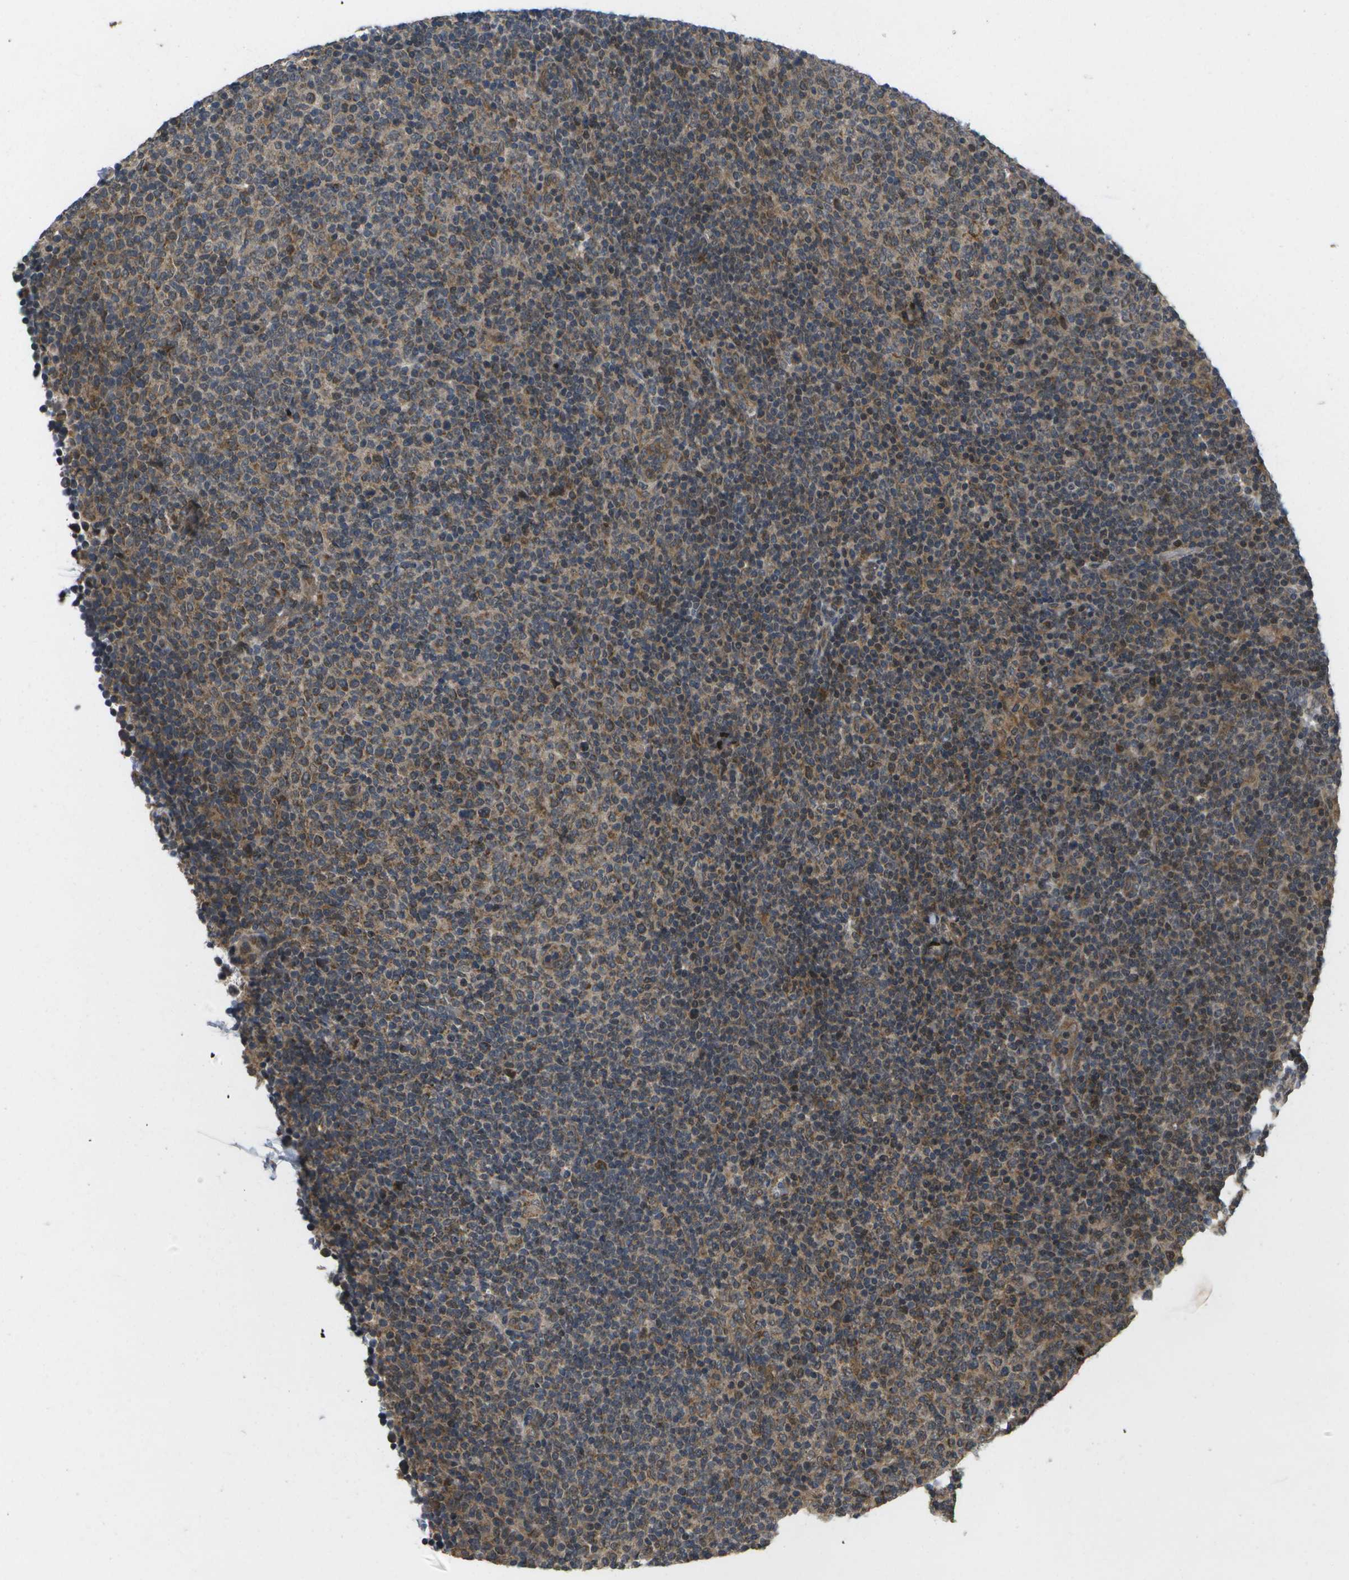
{"staining": {"intensity": "moderate", "quantity": "25%-75%", "location": "cytoplasmic/membranous"}, "tissue": "lymphoma", "cell_type": "Tumor cells", "image_type": "cancer", "snomed": [{"axis": "morphology", "description": "Malignant lymphoma, non-Hodgkin's type, Low grade"}, {"axis": "topography", "description": "Lymph node"}], "caption": "Moderate cytoplasmic/membranous staining for a protein is identified in approximately 25%-75% of tumor cells of lymphoma using IHC.", "gene": "ALAS1", "patient": {"sex": "male", "age": 70}}